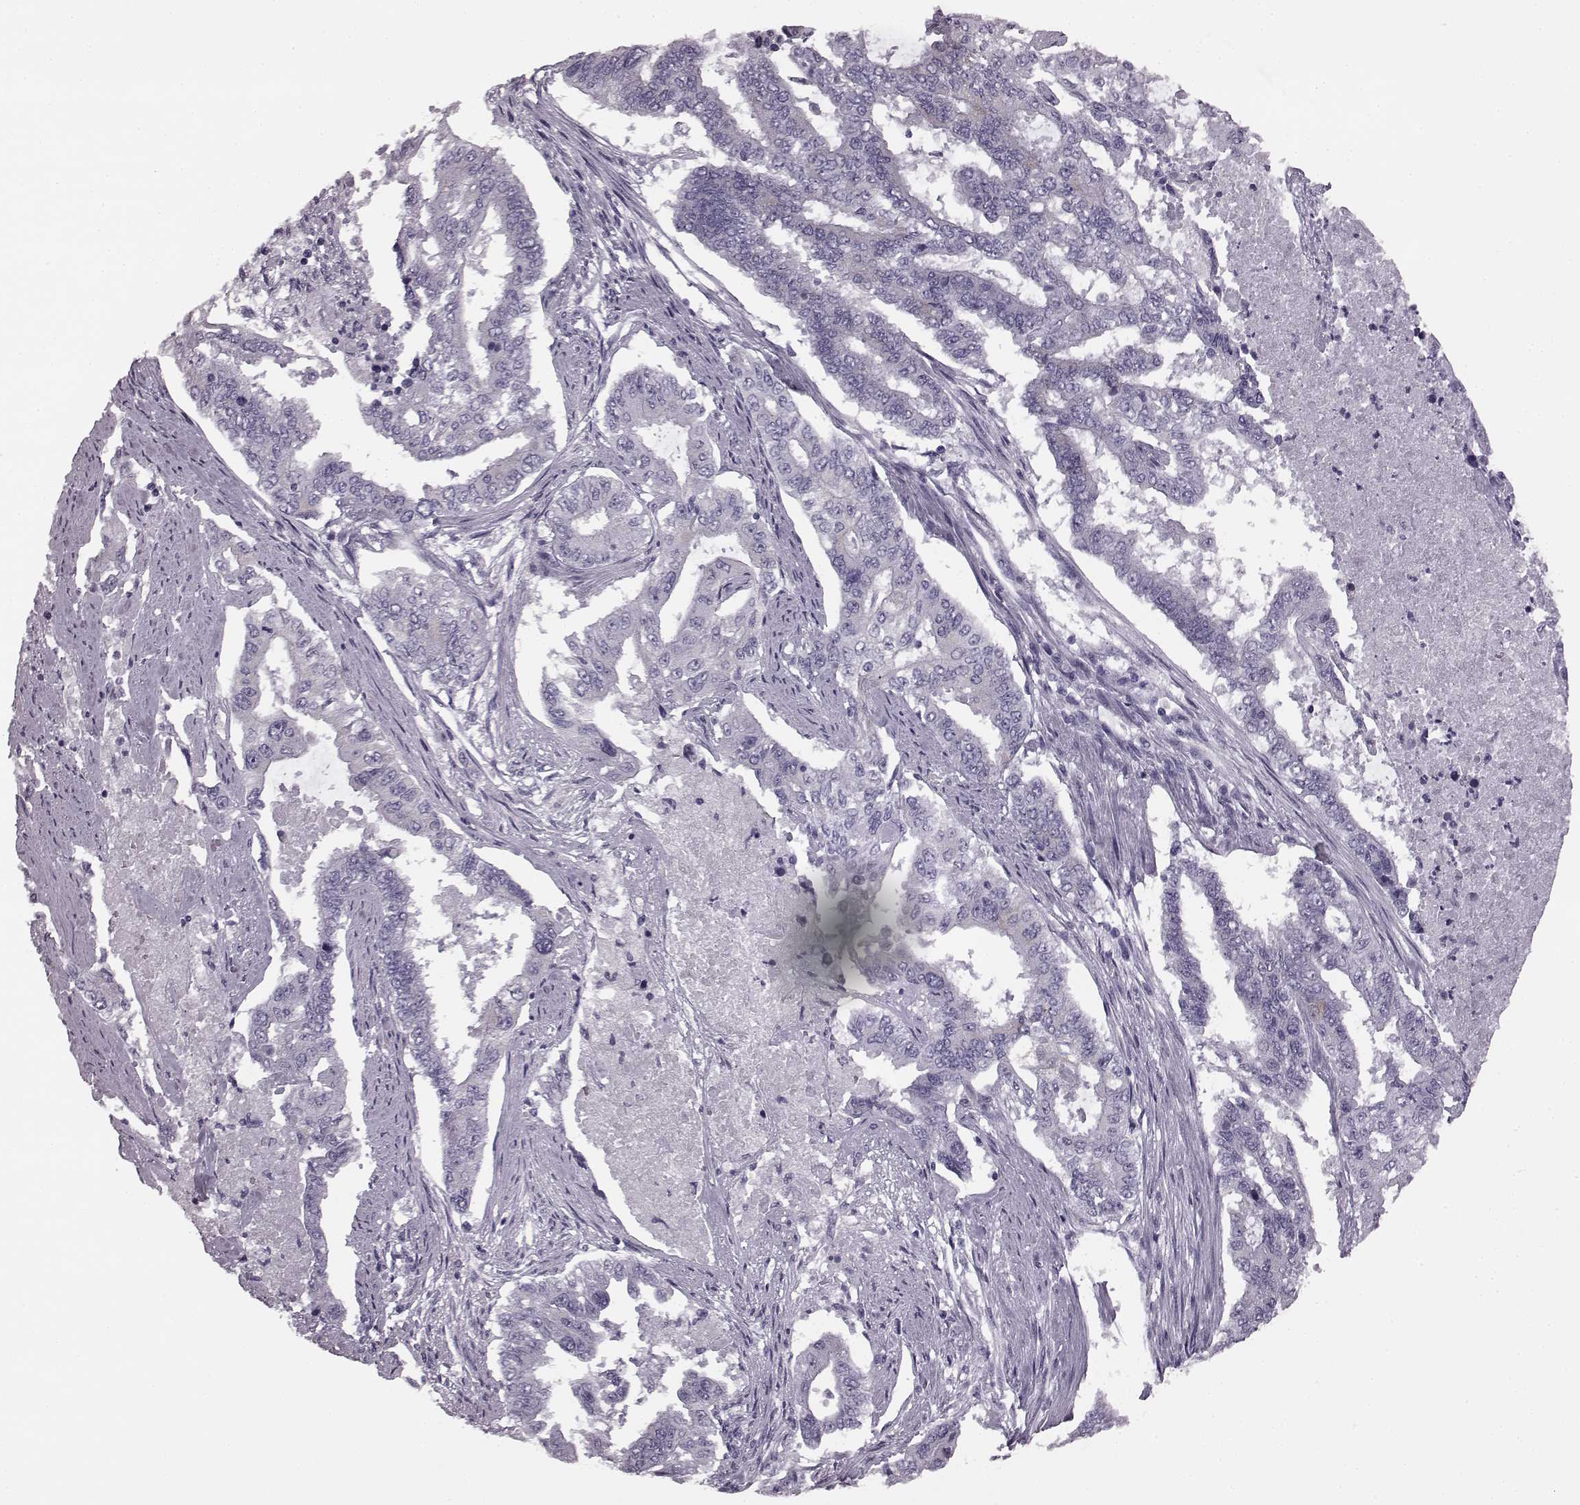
{"staining": {"intensity": "negative", "quantity": "none", "location": "none"}, "tissue": "endometrial cancer", "cell_type": "Tumor cells", "image_type": "cancer", "snomed": [{"axis": "morphology", "description": "Adenocarcinoma, NOS"}, {"axis": "topography", "description": "Uterus"}], "caption": "This is an immunohistochemistry histopathology image of adenocarcinoma (endometrial). There is no staining in tumor cells.", "gene": "JSRP1", "patient": {"sex": "female", "age": 59}}